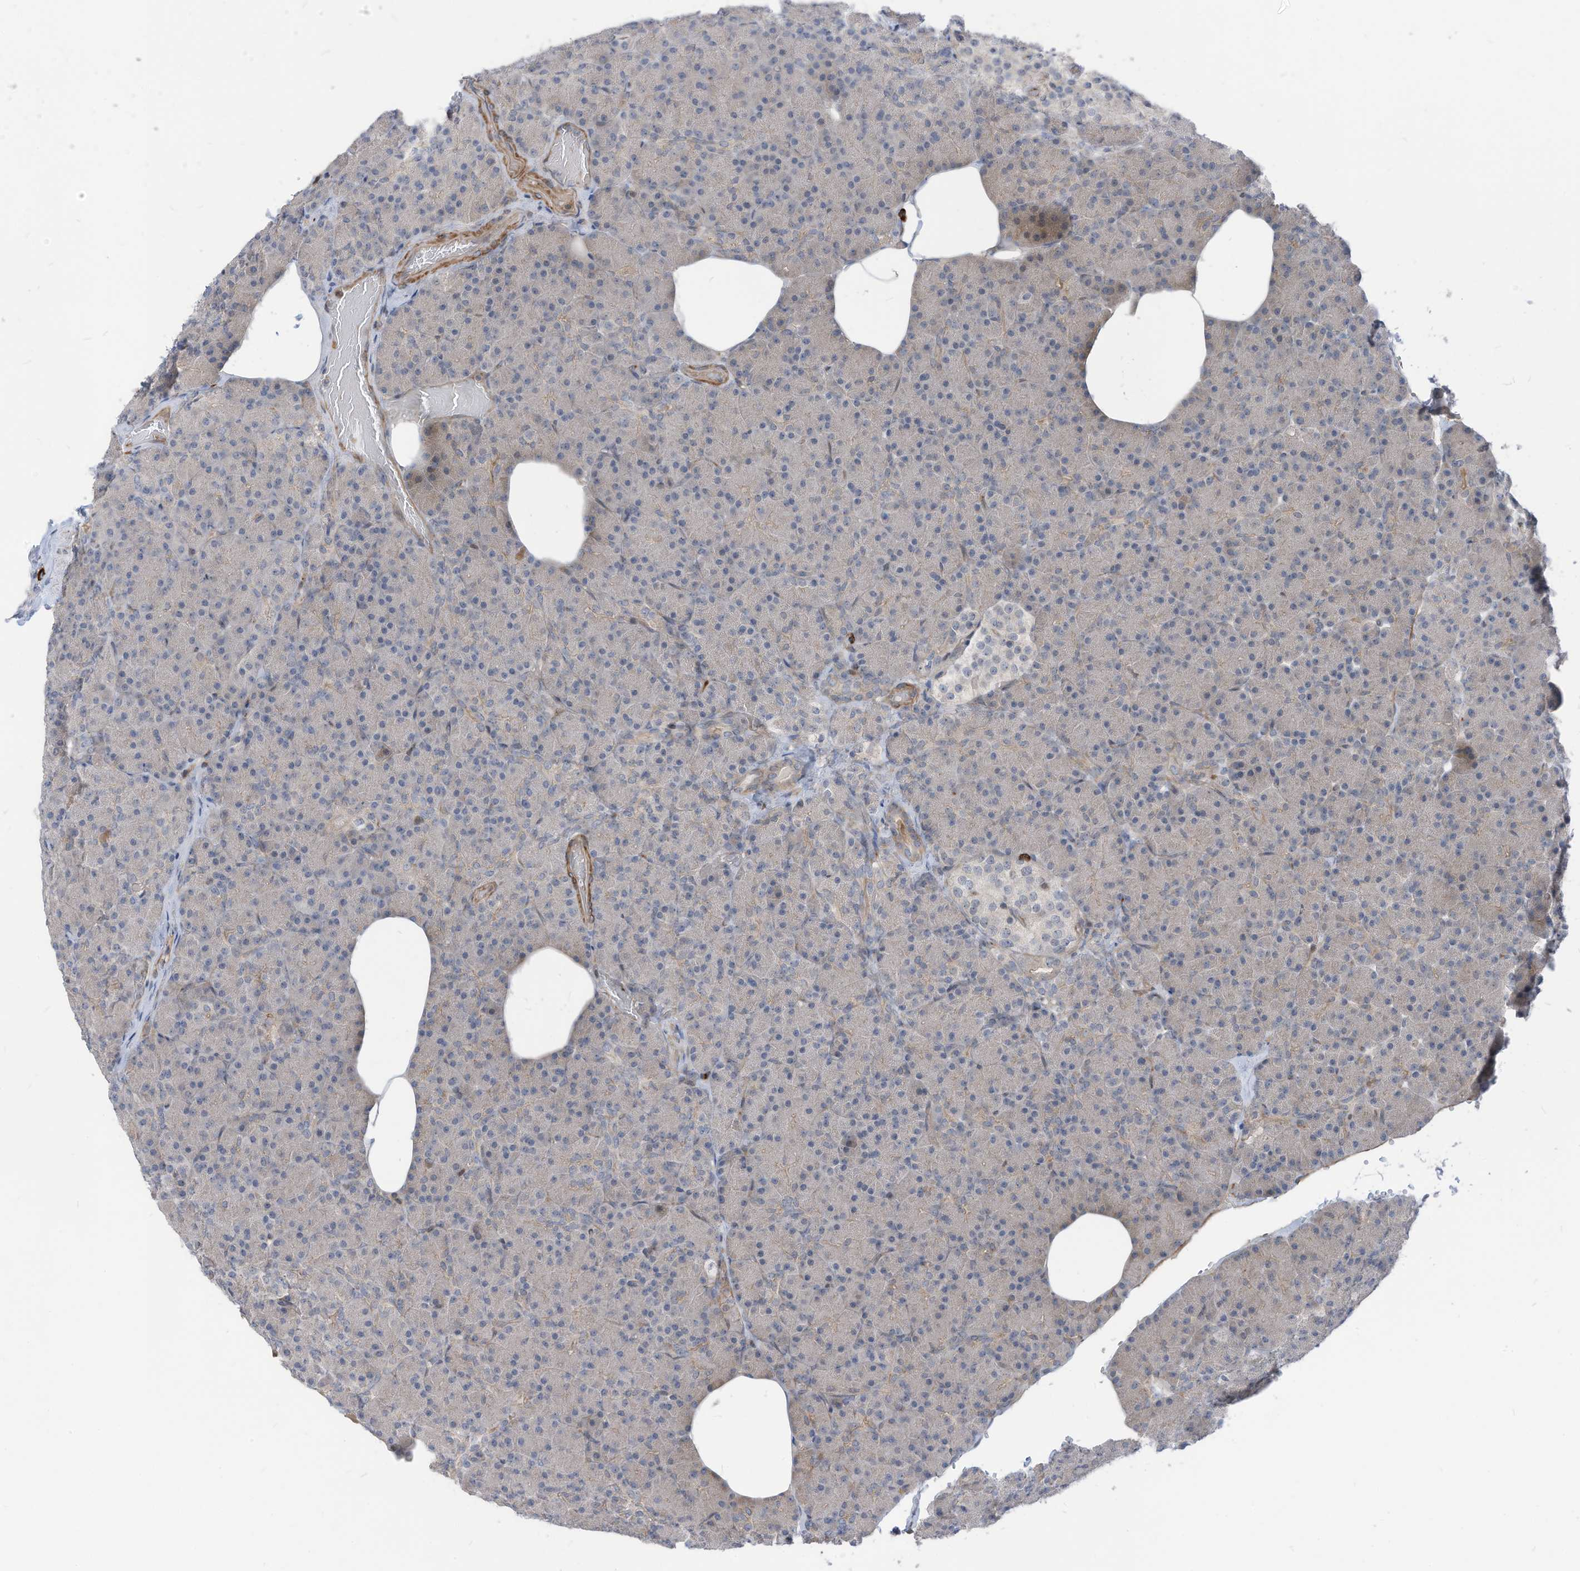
{"staining": {"intensity": "weak", "quantity": "<25%", "location": "cytoplasmic/membranous"}, "tissue": "pancreas", "cell_type": "Exocrine glandular cells", "image_type": "normal", "snomed": [{"axis": "morphology", "description": "Normal tissue, NOS"}, {"axis": "topography", "description": "Pancreas"}], "caption": "The immunohistochemistry (IHC) micrograph has no significant positivity in exocrine glandular cells of pancreas.", "gene": "GPATCH3", "patient": {"sex": "female", "age": 43}}